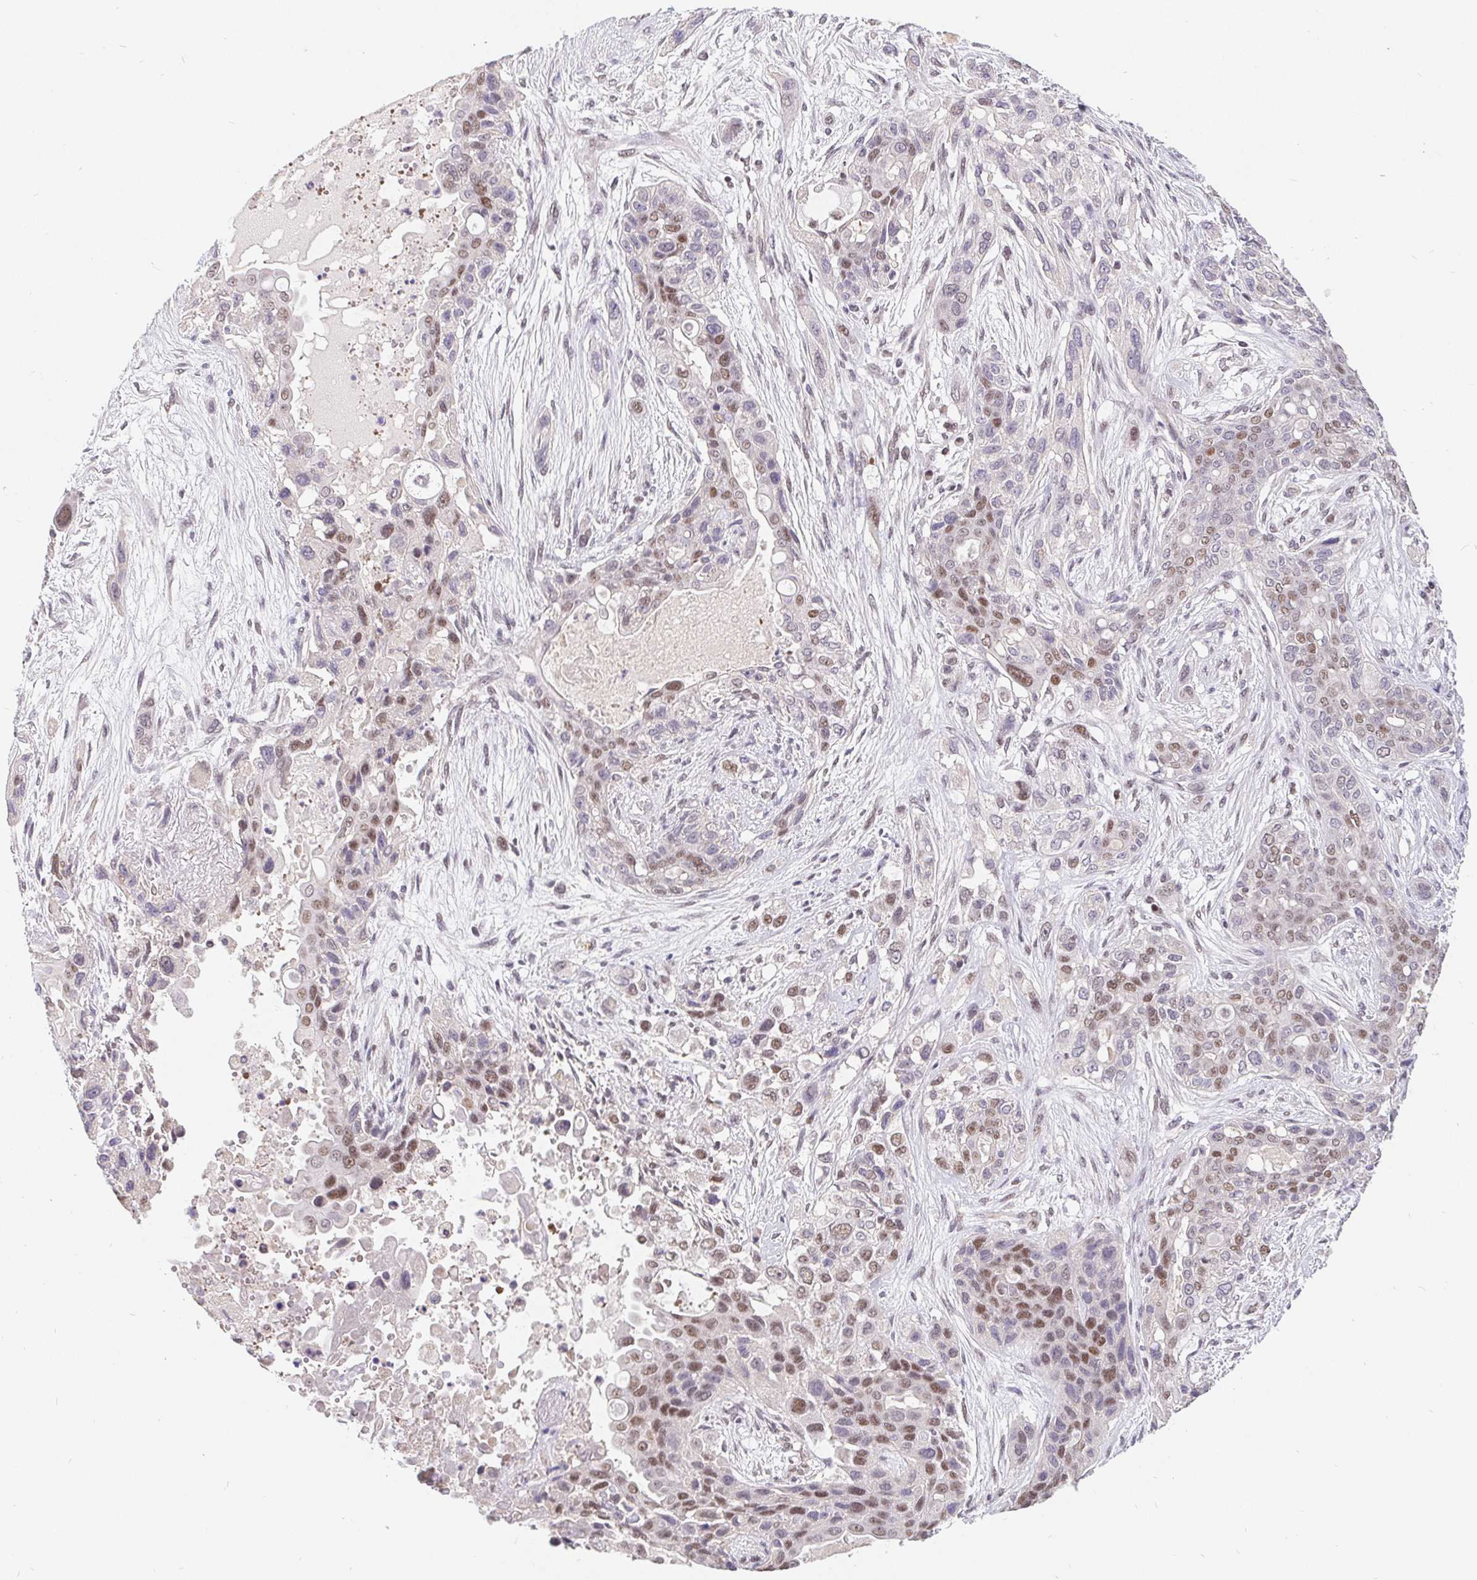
{"staining": {"intensity": "moderate", "quantity": "<25%", "location": "nuclear"}, "tissue": "lung cancer", "cell_type": "Tumor cells", "image_type": "cancer", "snomed": [{"axis": "morphology", "description": "Squamous cell carcinoma, NOS"}, {"axis": "topography", "description": "Lung"}], "caption": "Lung squamous cell carcinoma stained for a protein reveals moderate nuclear positivity in tumor cells.", "gene": "POU2F1", "patient": {"sex": "female", "age": 70}}